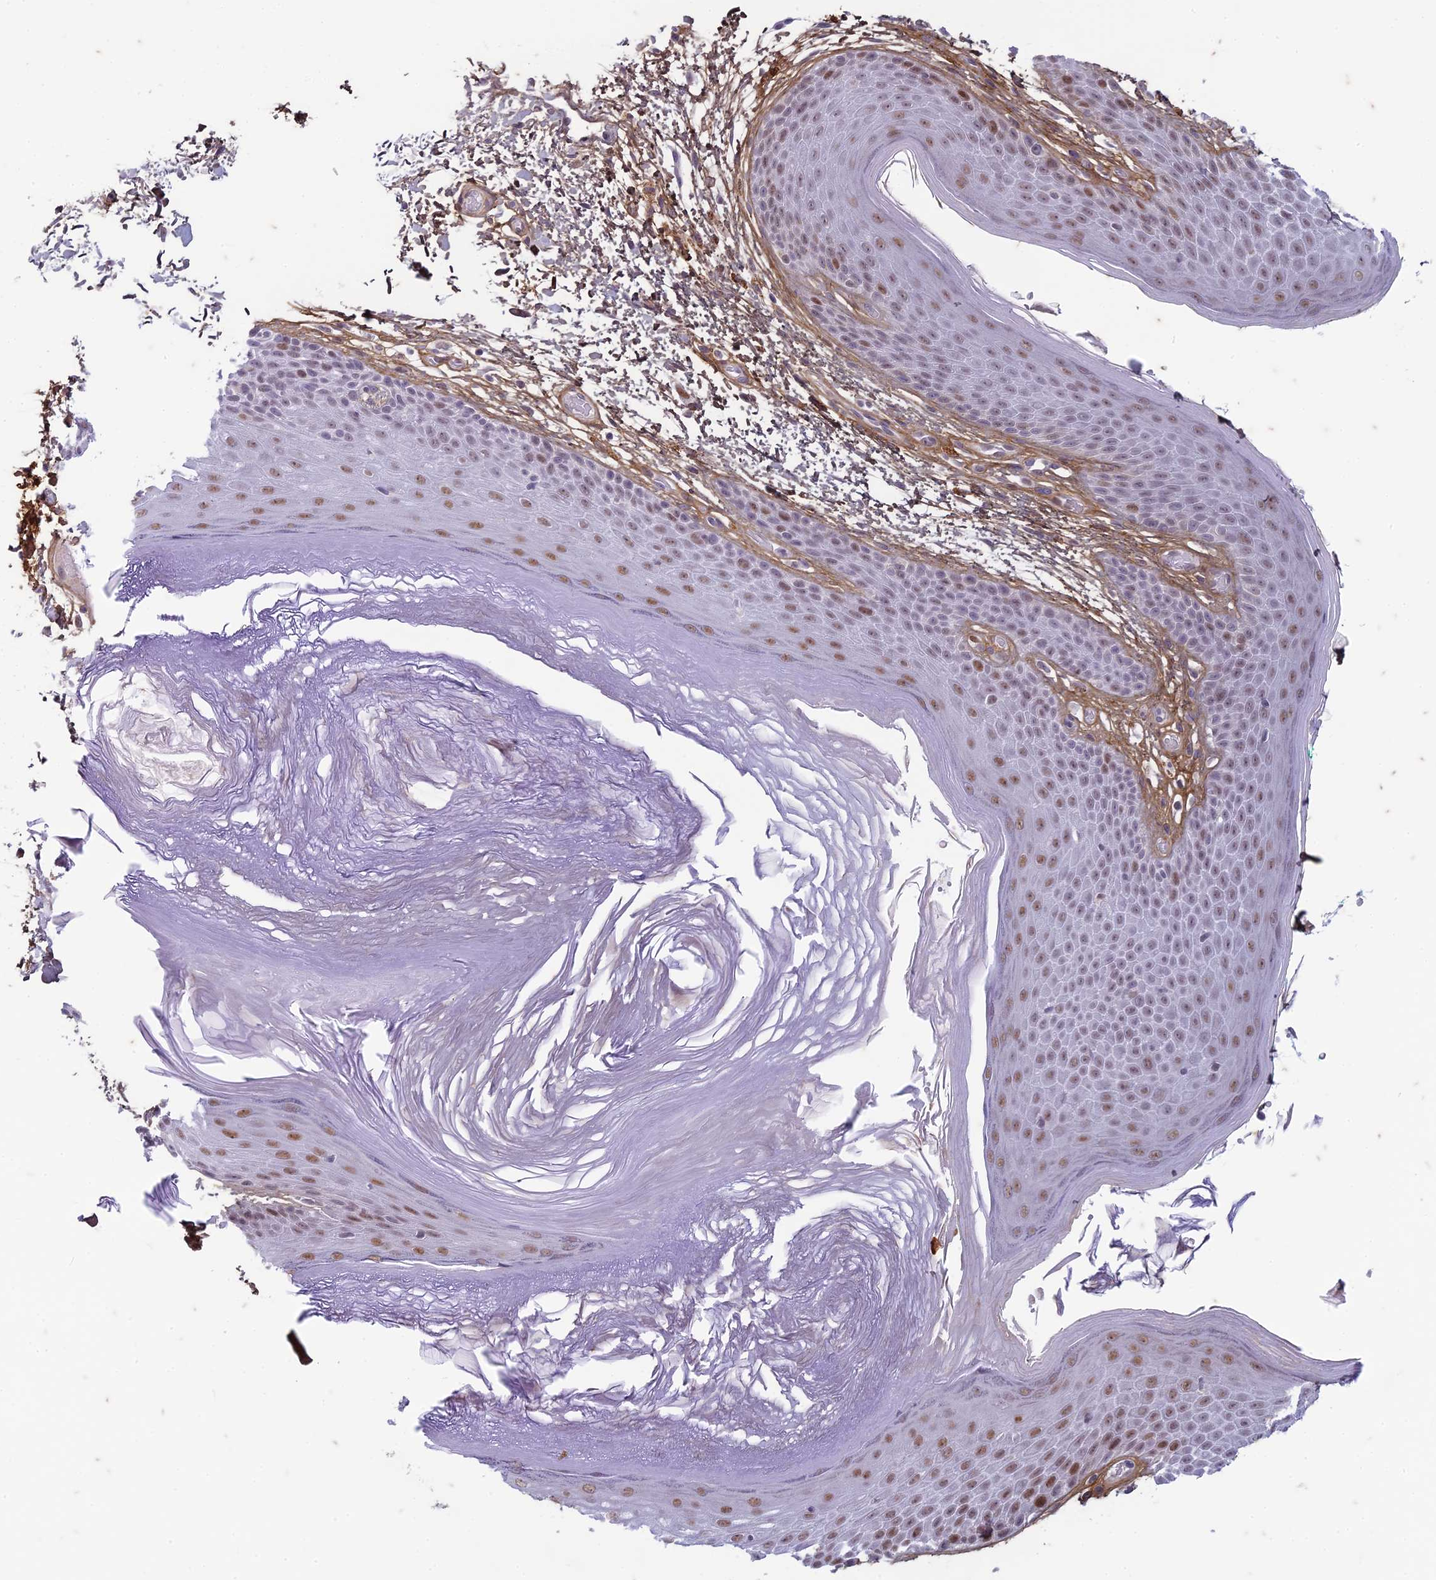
{"staining": {"intensity": "moderate", "quantity": "25%-75%", "location": "nuclear"}, "tissue": "skin", "cell_type": "Epidermal cells", "image_type": "normal", "snomed": [{"axis": "morphology", "description": "Normal tissue, NOS"}, {"axis": "topography", "description": "Anal"}], "caption": "Approximately 25%-75% of epidermal cells in unremarkable human skin exhibit moderate nuclear protein staining as visualized by brown immunohistochemical staining.", "gene": "PABPN1L", "patient": {"sex": "male", "age": 74}}